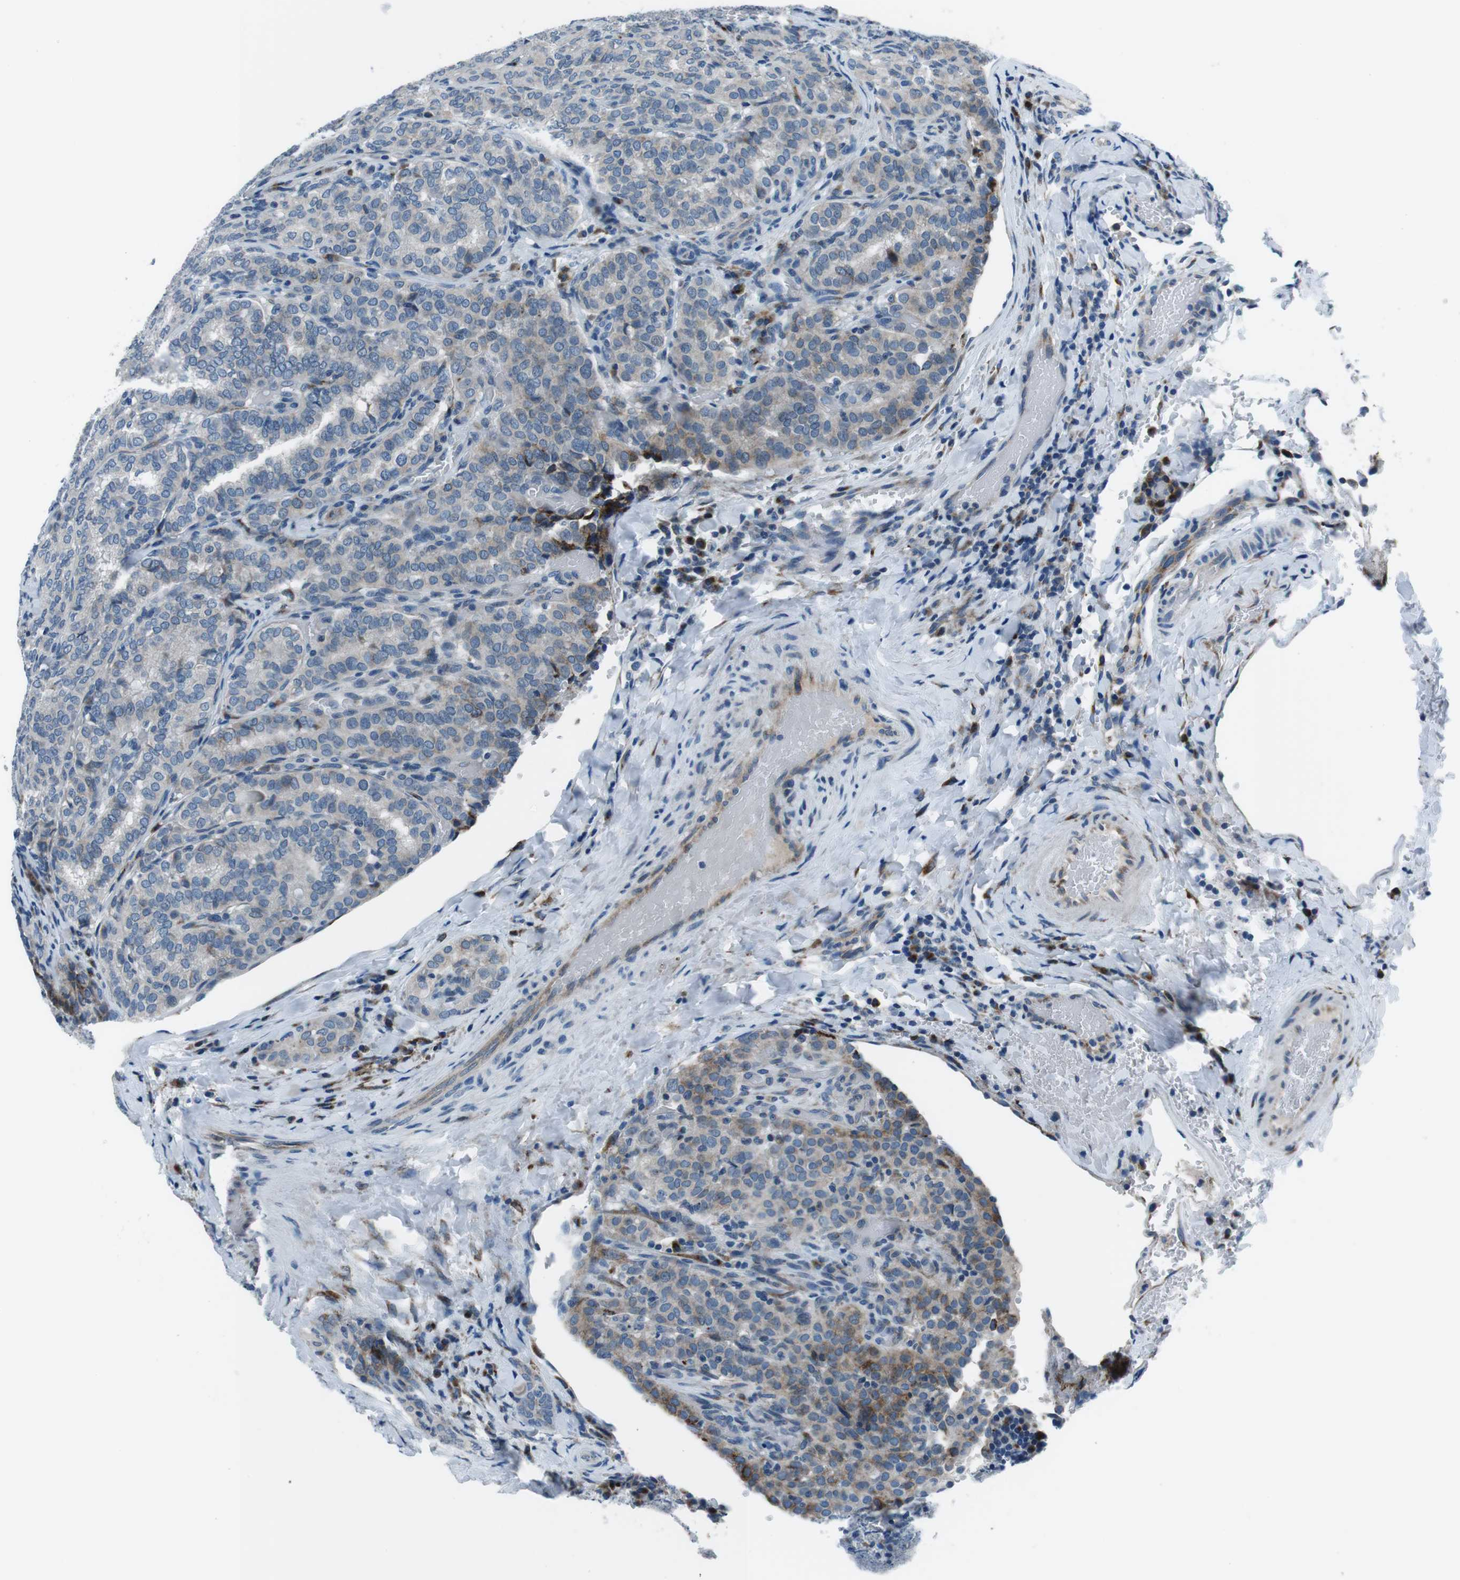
{"staining": {"intensity": "weak", "quantity": ">75%", "location": "cytoplasmic/membranous"}, "tissue": "thyroid cancer", "cell_type": "Tumor cells", "image_type": "cancer", "snomed": [{"axis": "morphology", "description": "Normal tissue, NOS"}, {"axis": "morphology", "description": "Papillary adenocarcinoma, NOS"}, {"axis": "topography", "description": "Thyroid gland"}], "caption": "A brown stain labels weak cytoplasmic/membranous positivity of a protein in thyroid cancer tumor cells.", "gene": "NUCB2", "patient": {"sex": "female", "age": 30}}